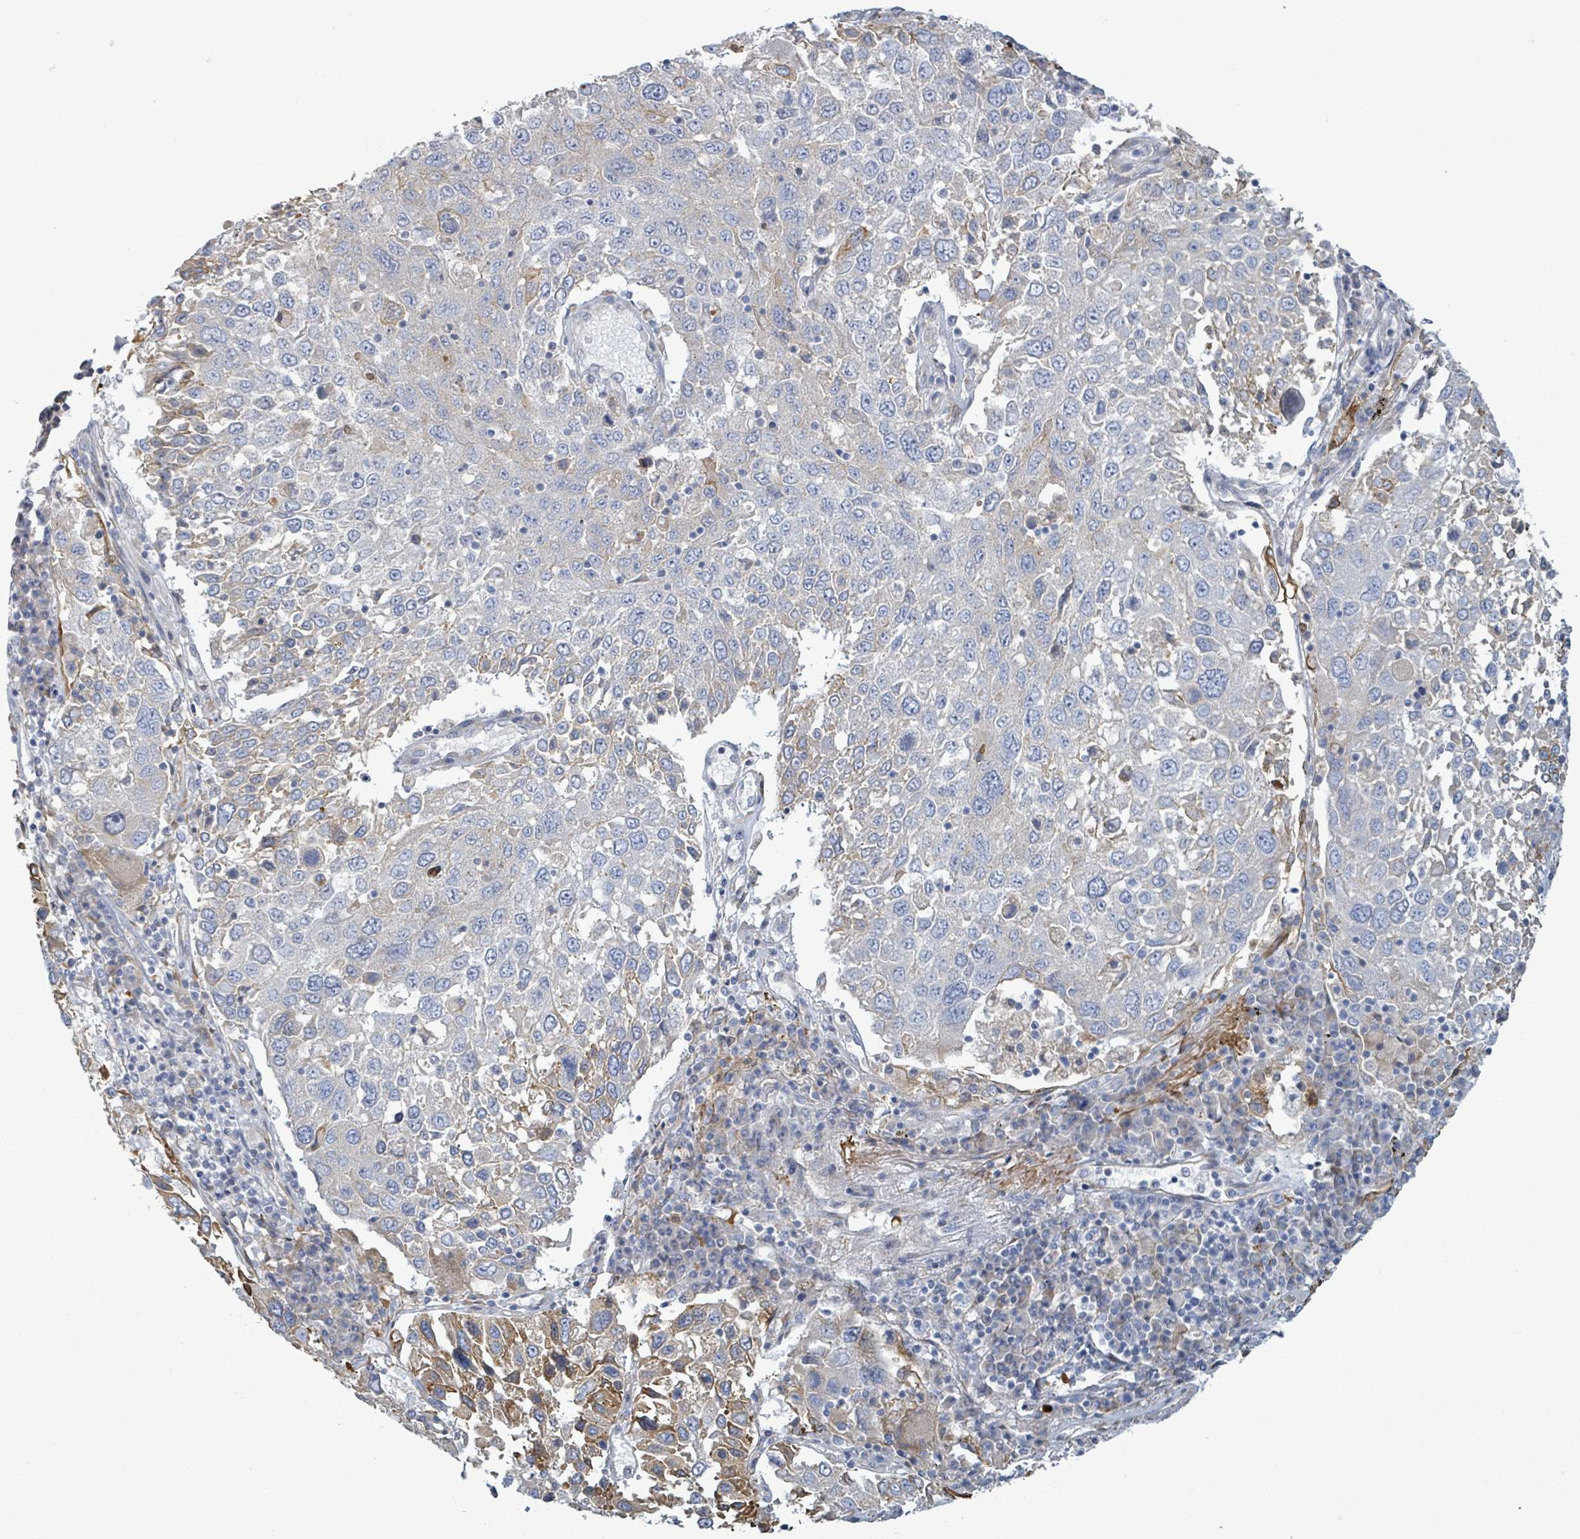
{"staining": {"intensity": "moderate", "quantity": "<25%", "location": "cytoplasmic/membranous"}, "tissue": "lung cancer", "cell_type": "Tumor cells", "image_type": "cancer", "snomed": [{"axis": "morphology", "description": "Squamous cell carcinoma, NOS"}, {"axis": "topography", "description": "Lung"}], "caption": "Immunohistochemistry (IHC) micrograph of lung cancer stained for a protein (brown), which exhibits low levels of moderate cytoplasmic/membranous expression in about <25% of tumor cells.", "gene": "COL13A1", "patient": {"sex": "male", "age": 65}}